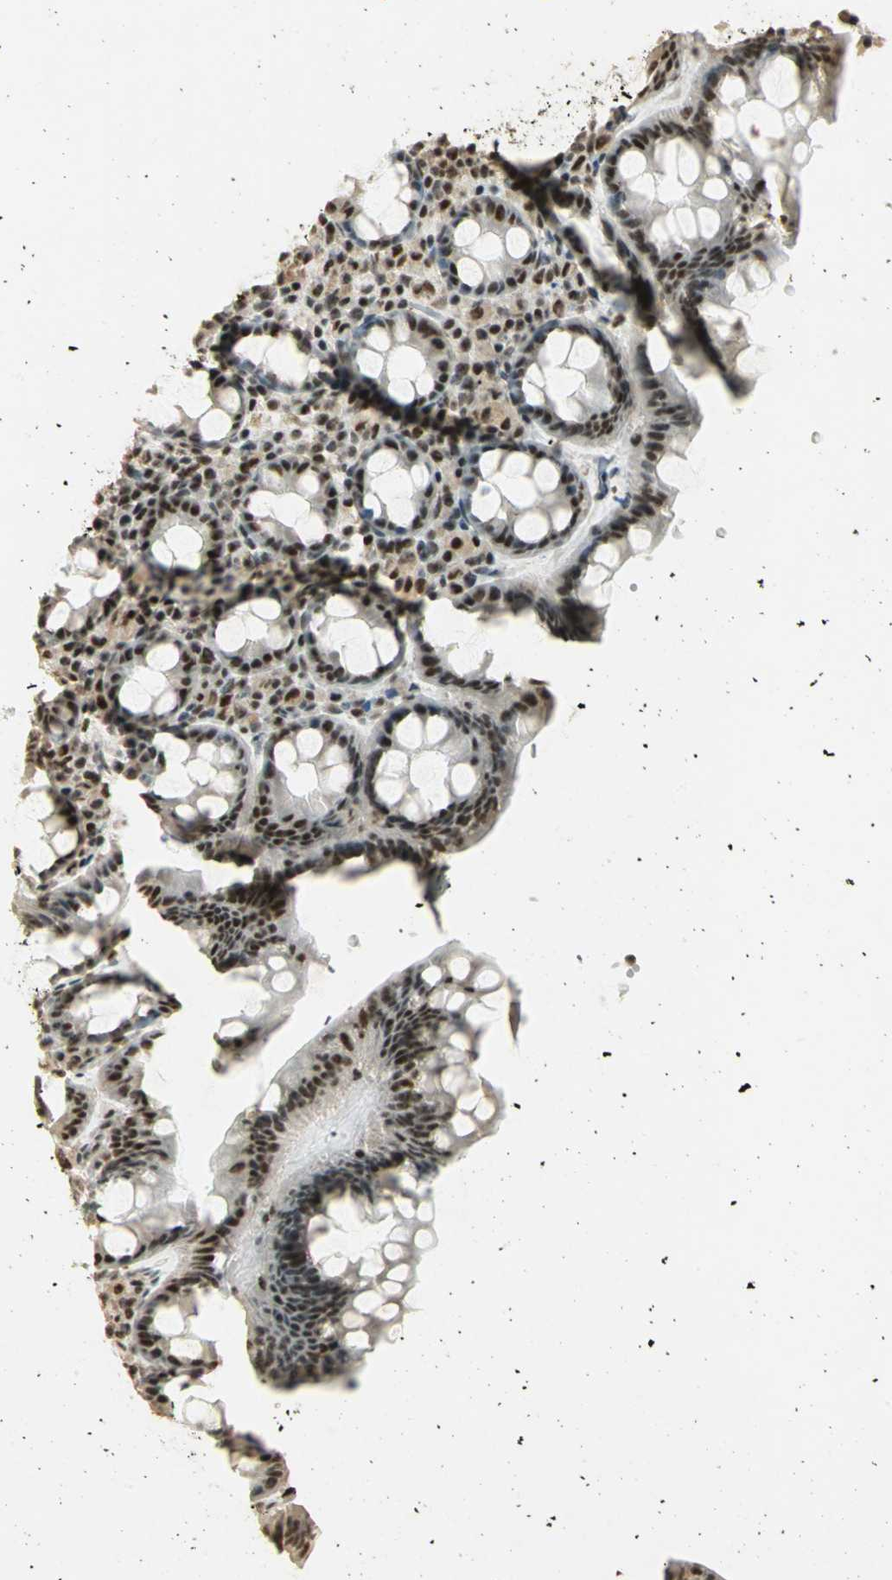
{"staining": {"intensity": "strong", "quantity": ">75%", "location": "nuclear"}, "tissue": "rectum", "cell_type": "Glandular cells", "image_type": "normal", "snomed": [{"axis": "morphology", "description": "Normal tissue, NOS"}, {"axis": "topography", "description": "Rectum"}], "caption": "IHC histopathology image of benign rectum: human rectum stained using immunohistochemistry displays high levels of strong protein expression localized specifically in the nuclear of glandular cells, appearing as a nuclear brown color.", "gene": "ELF1", "patient": {"sex": "male", "age": 92}}